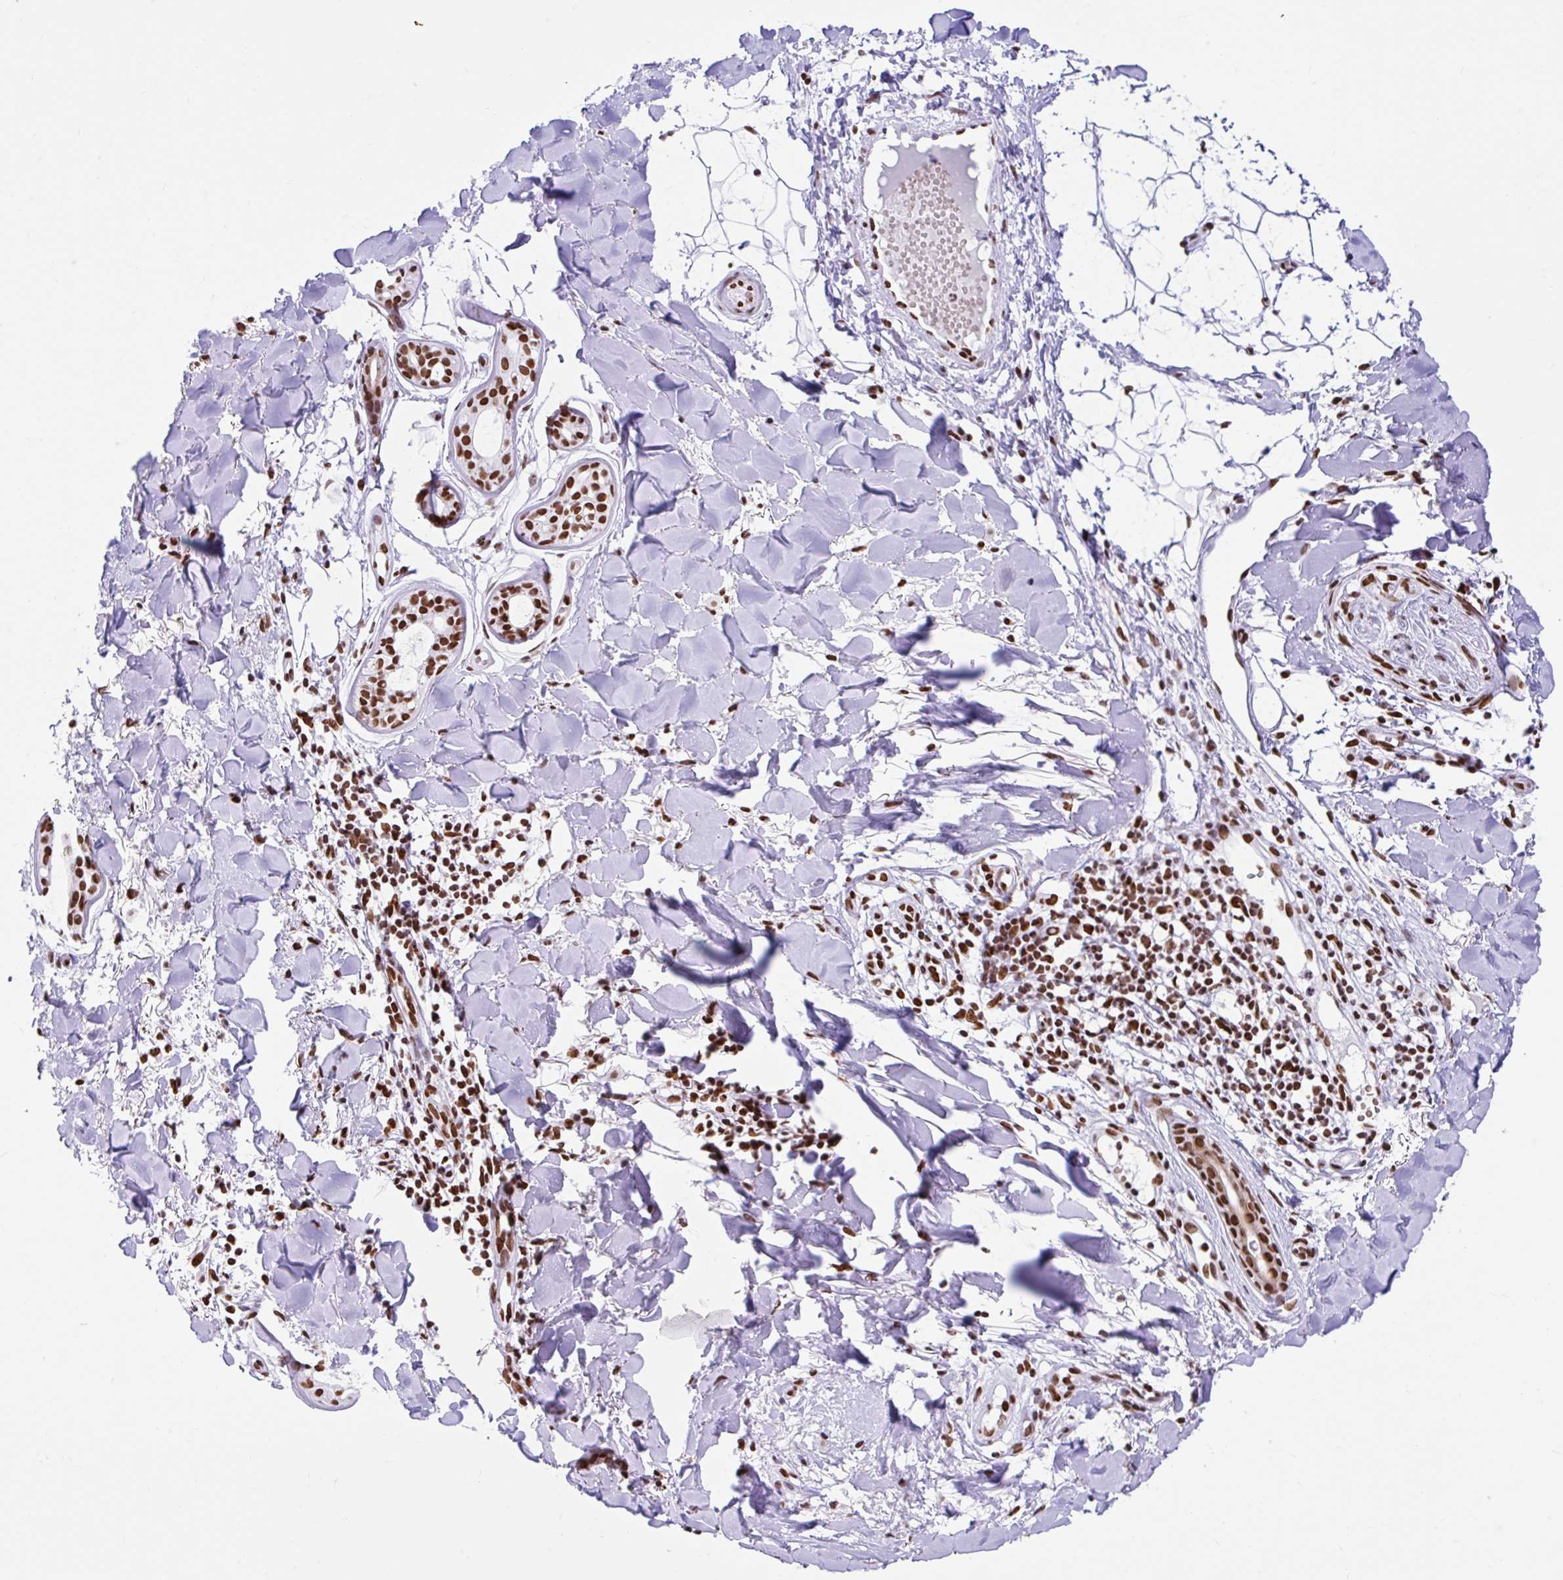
{"staining": {"intensity": "strong", "quantity": ">75%", "location": "nuclear"}, "tissue": "skin cancer", "cell_type": "Tumor cells", "image_type": "cancer", "snomed": [{"axis": "morphology", "description": "Basal cell carcinoma"}, {"axis": "topography", "description": "Skin"}], "caption": "A high amount of strong nuclear expression is identified in approximately >75% of tumor cells in skin basal cell carcinoma tissue. Nuclei are stained in blue.", "gene": "KHDRBS1", "patient": {"sex": "male", "age": 52}}